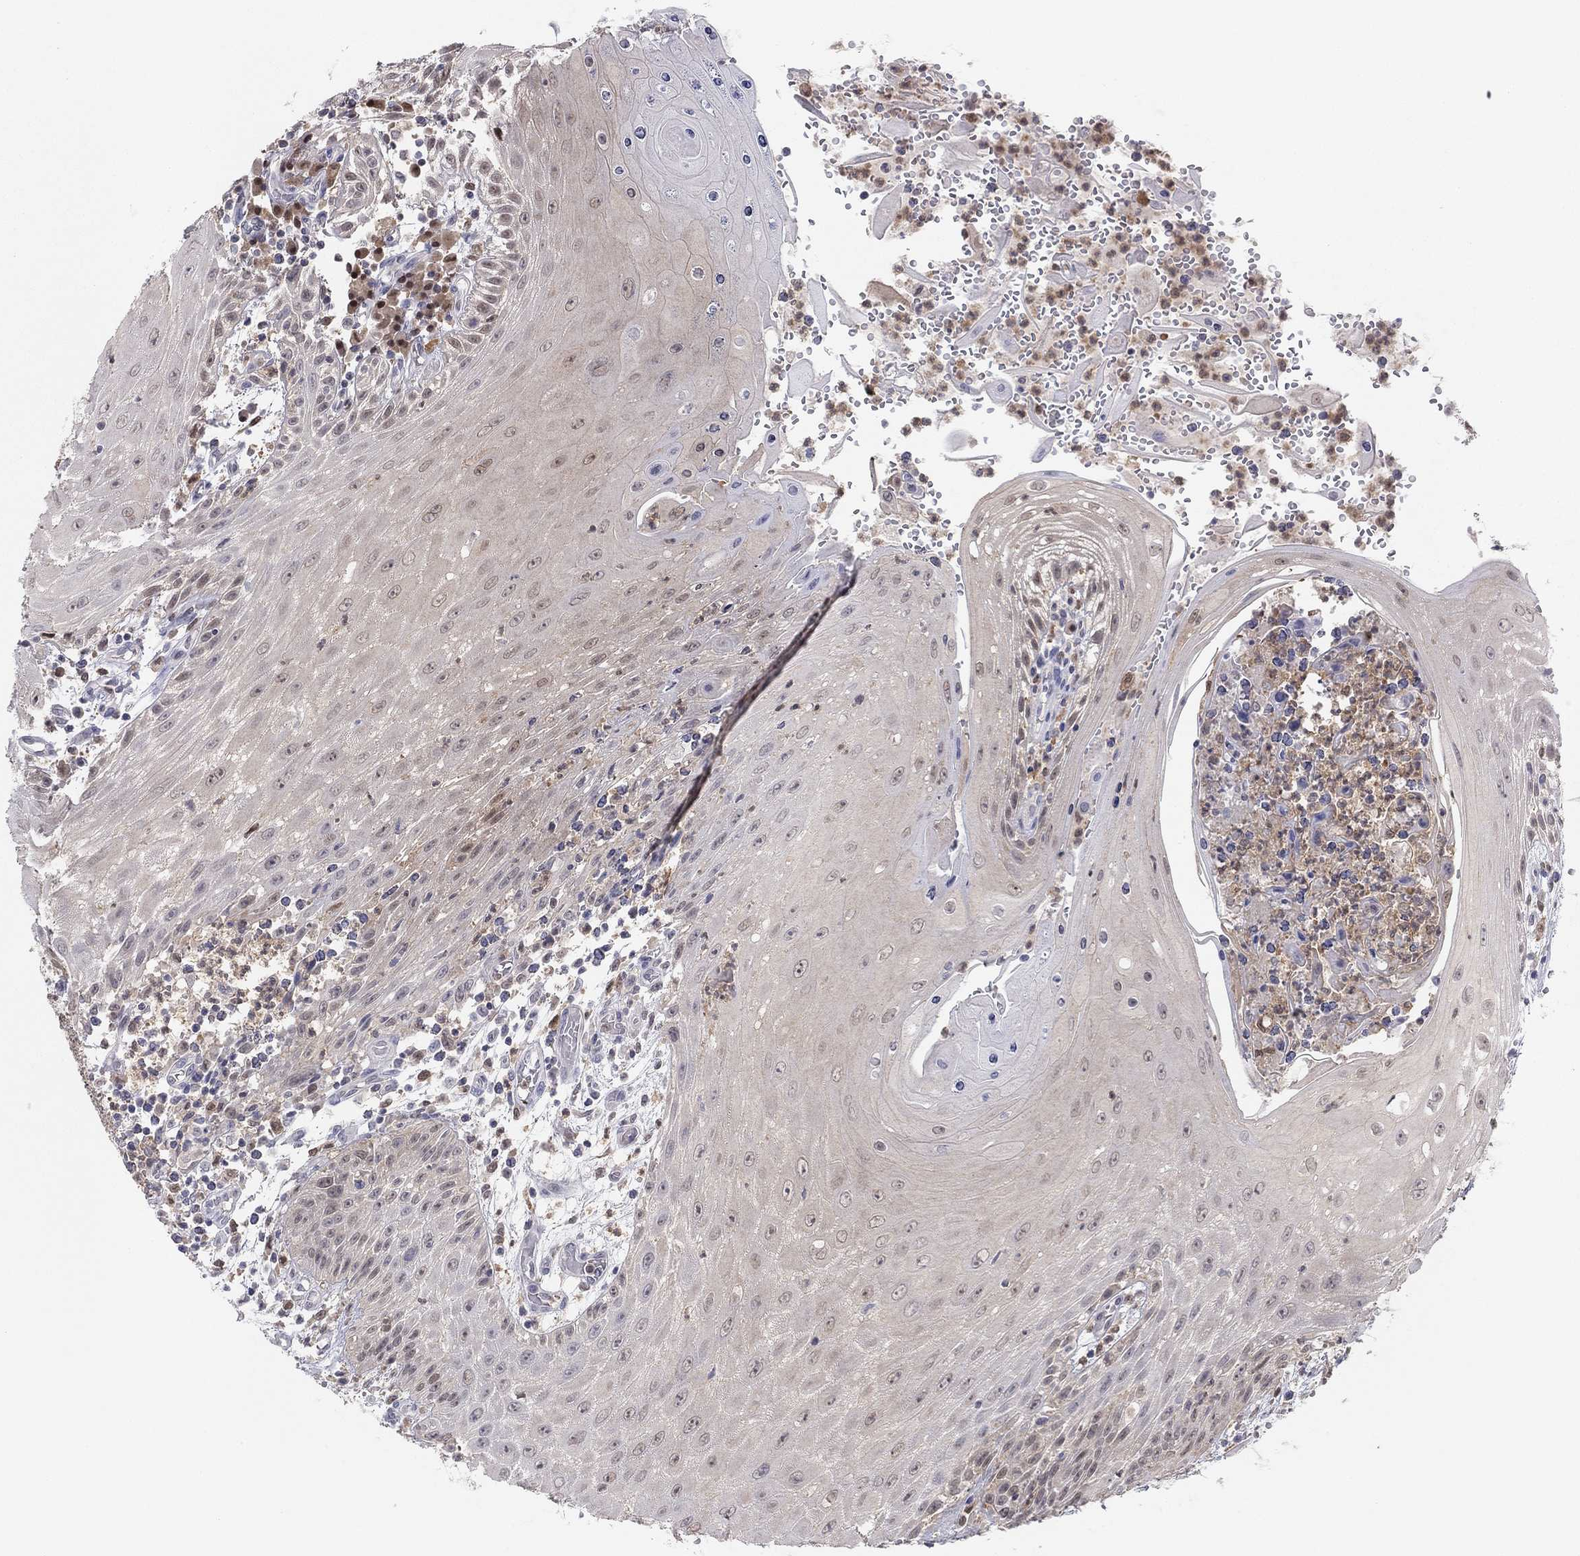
{"staining": {"intensity": "negative", "quantity": "none", "location": "none"}, "tissue": "head and neck cancer", "cell_type": "Tumor cells", "image_type": "cancer", "snomed": [{"axis": "morphology", "description": "Squamous cell carcinoma, NOS"}, {"axis": "topography", "description": "Oral tissue"}, {"axis": "topography", "description": "Head-Neck"}], "caption": "Micrograph shows no protein staining in tumor cells of head and neck cancer (squamous cell carcinoma) tissue.", "gene": "PDXK", "patient": {"sex": "male", "age": 58}}